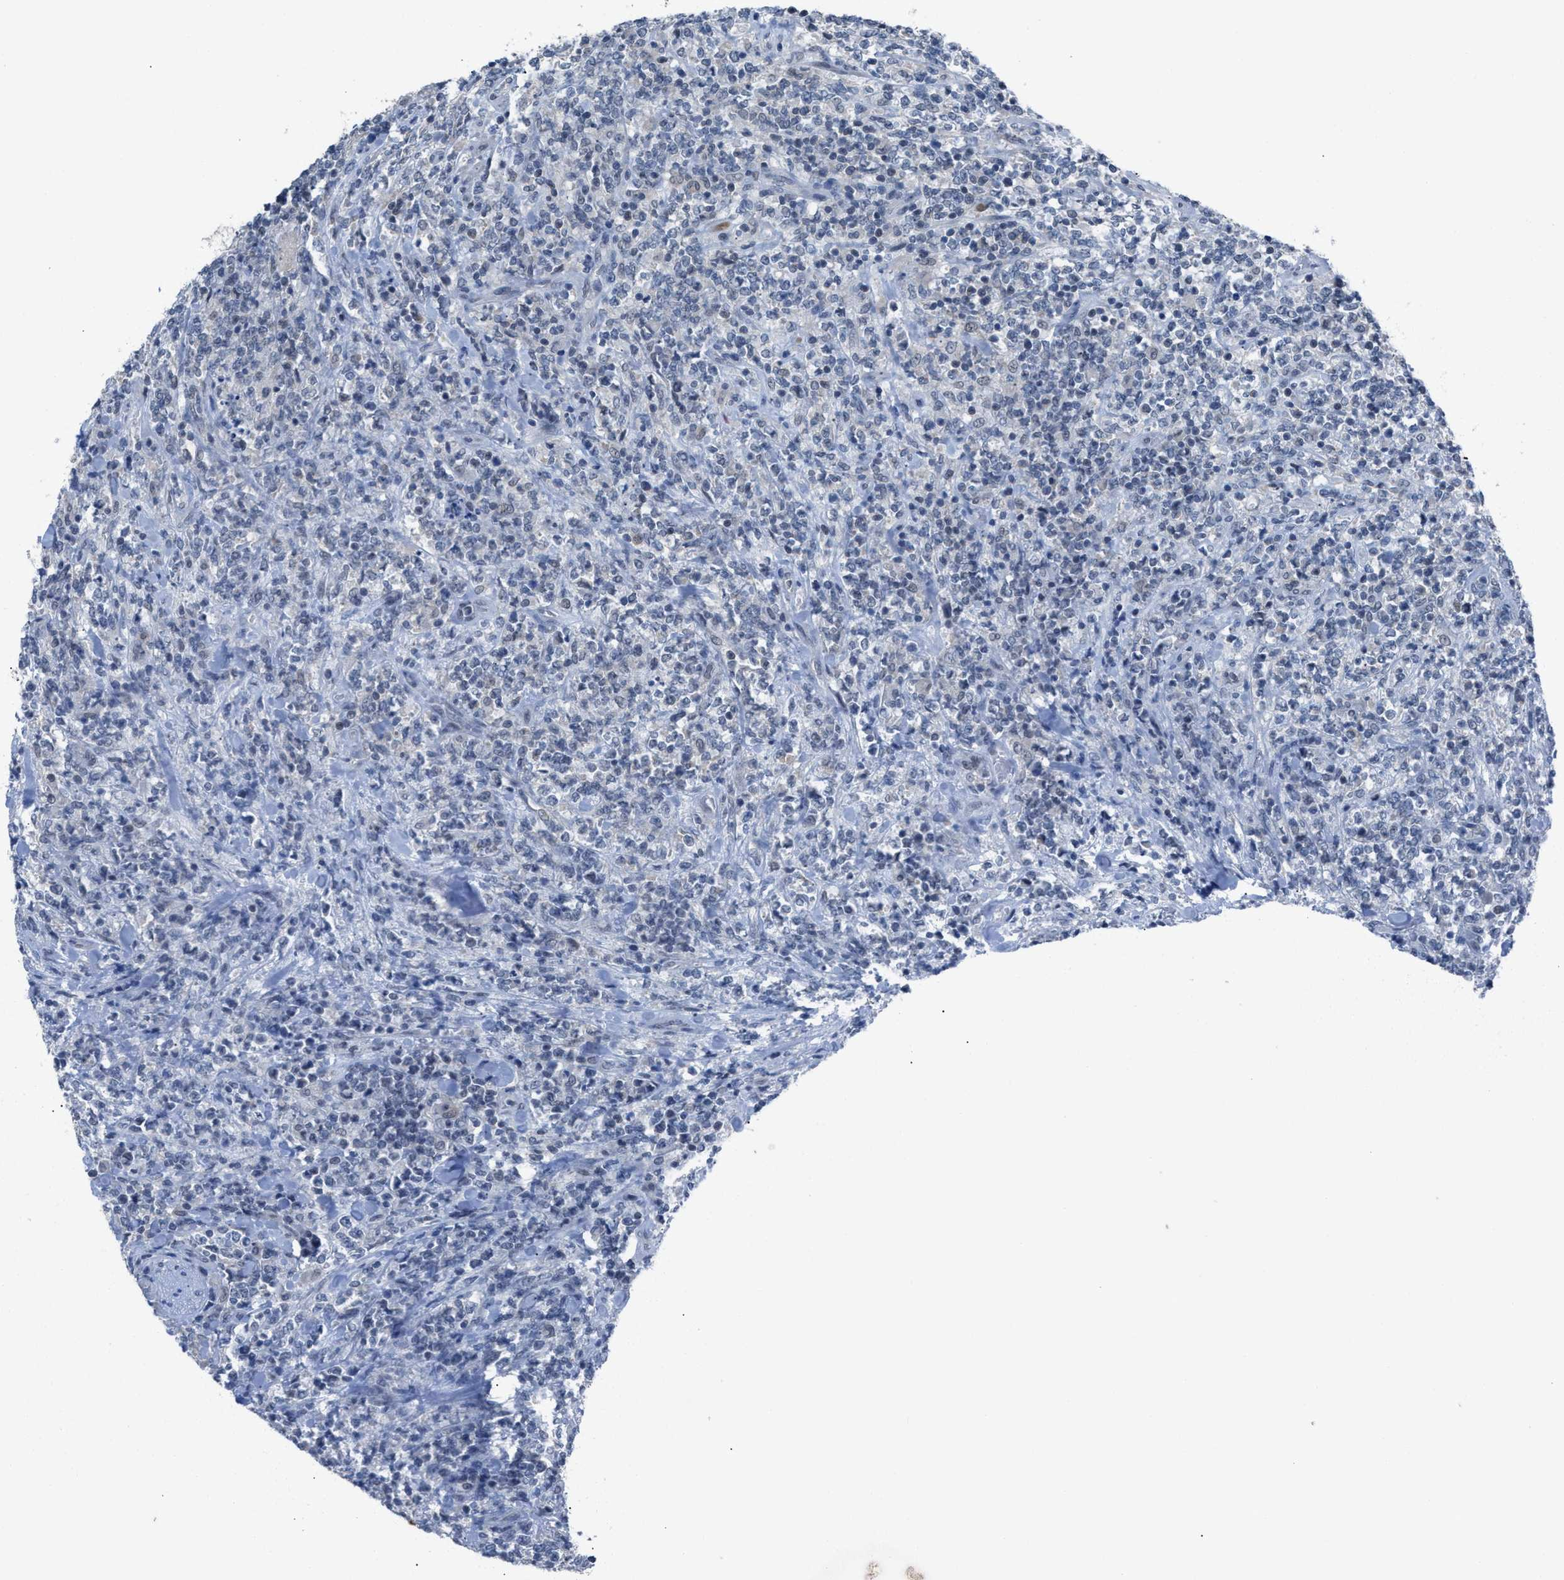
{"staining": {"intensity": "negative", "quantity": "none", "location": "none"}, "tissue": "lymphoma", "cell_type": "Tumor cells", "image_type": "cancer", "snomed": [{"axis": "morphology", "description": "Malignant lymphoma, non-Hodgkin's type, High grade"}, {"axis": "topography", "description": "Soft tissue"}], "caption": "High-grade malignant lymphoma, non-Hodgkin's type was stained to show a protein in brown. There is no significant expression in tumor cells.", "gene": "ANAPC11", "patient": {"sex": "male", "age": 18}}